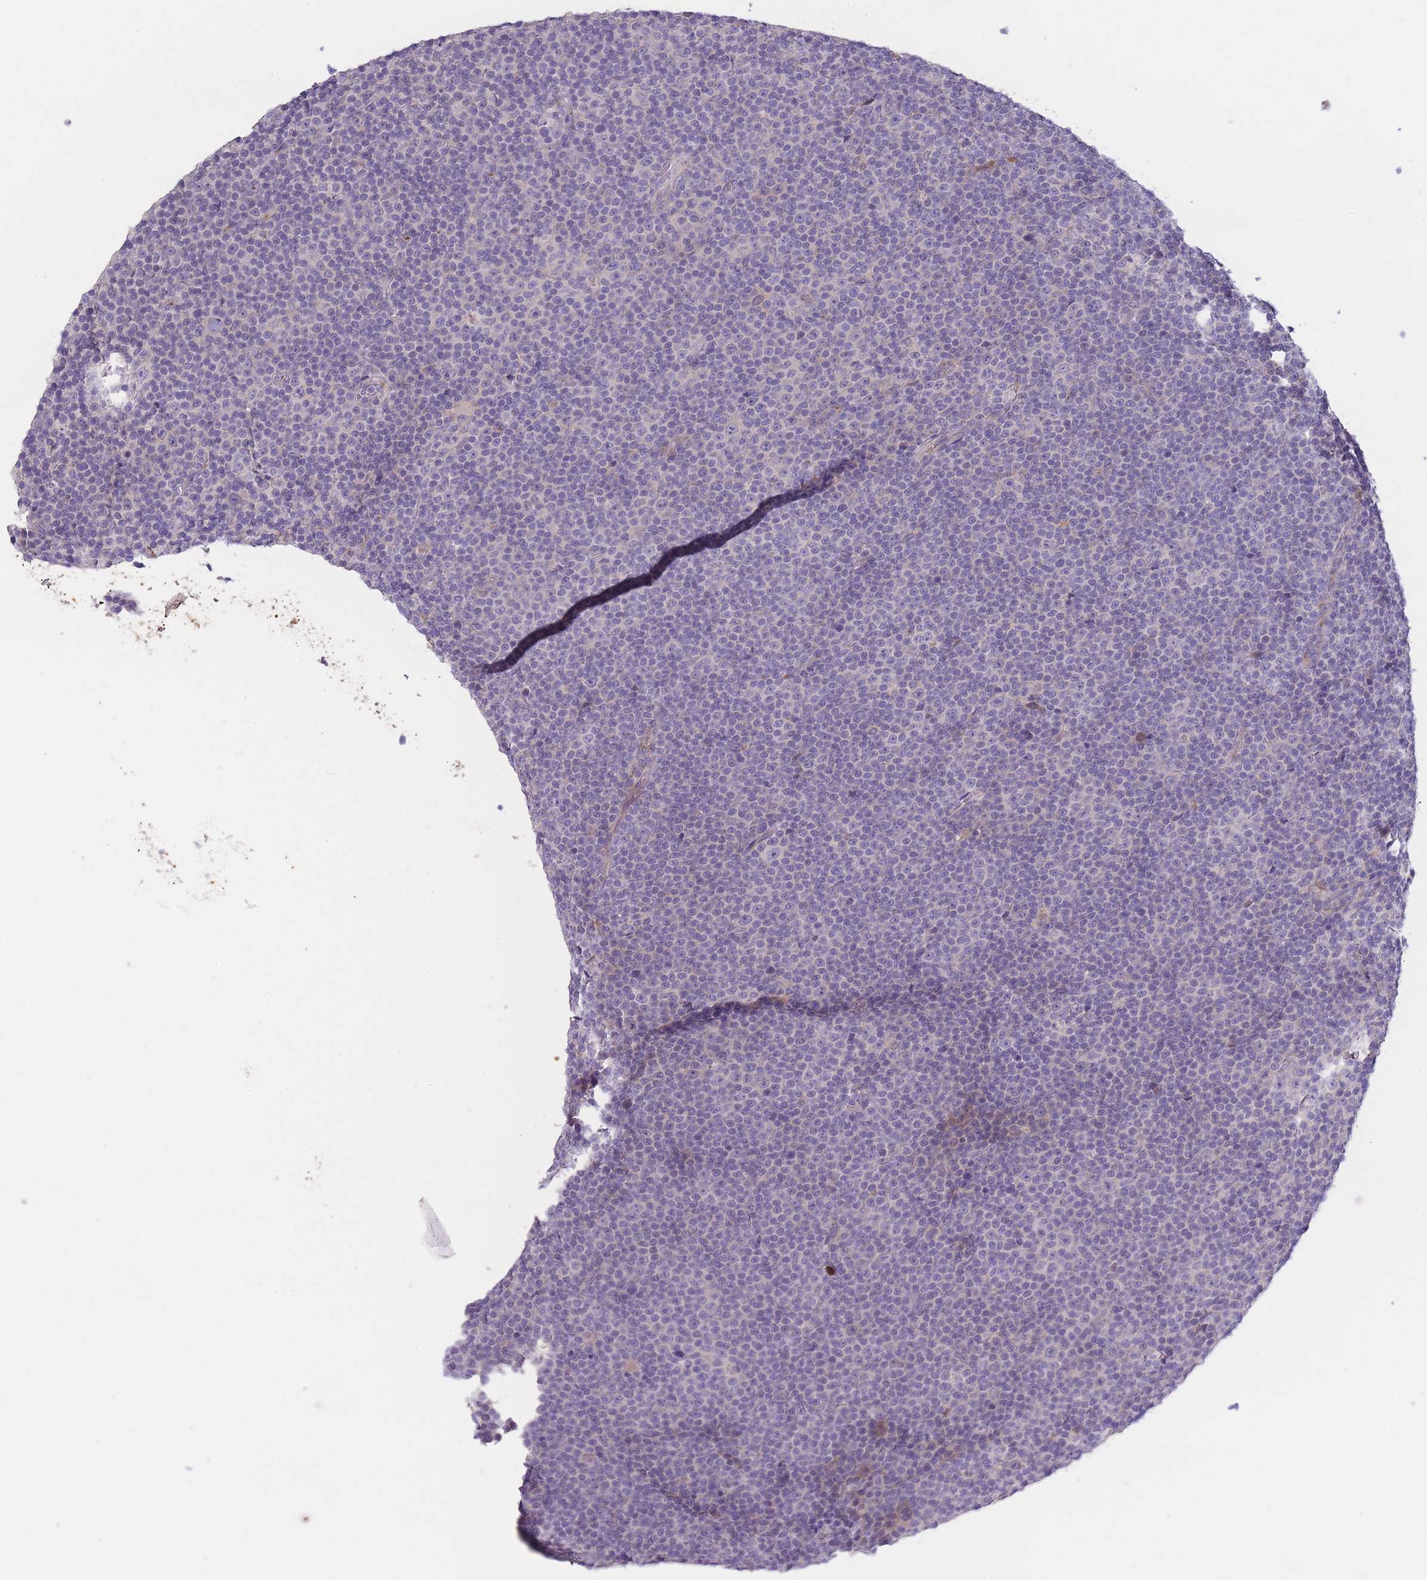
{"staining": {"intensity": "negative", "quantity": "none", "location": "none"}, "tissue": "lymphoma", "cell_type": "Tumor cells", "image_type": "cancer", "snomed": [{"axis": "morphology", "description": "Malignant lymphoma, non-Hodgkin's type, Low grade"}, {"axis": "topography", "description": "Lymph node"}], "caption": "Malignant lymphoma, non-Hodgkin's type (low-grade) was stained to show a protein in brown. There is no significant positivity in tumor cells.", "gene": "CENPM", "patient": {"sex": "female", "age": 67}}